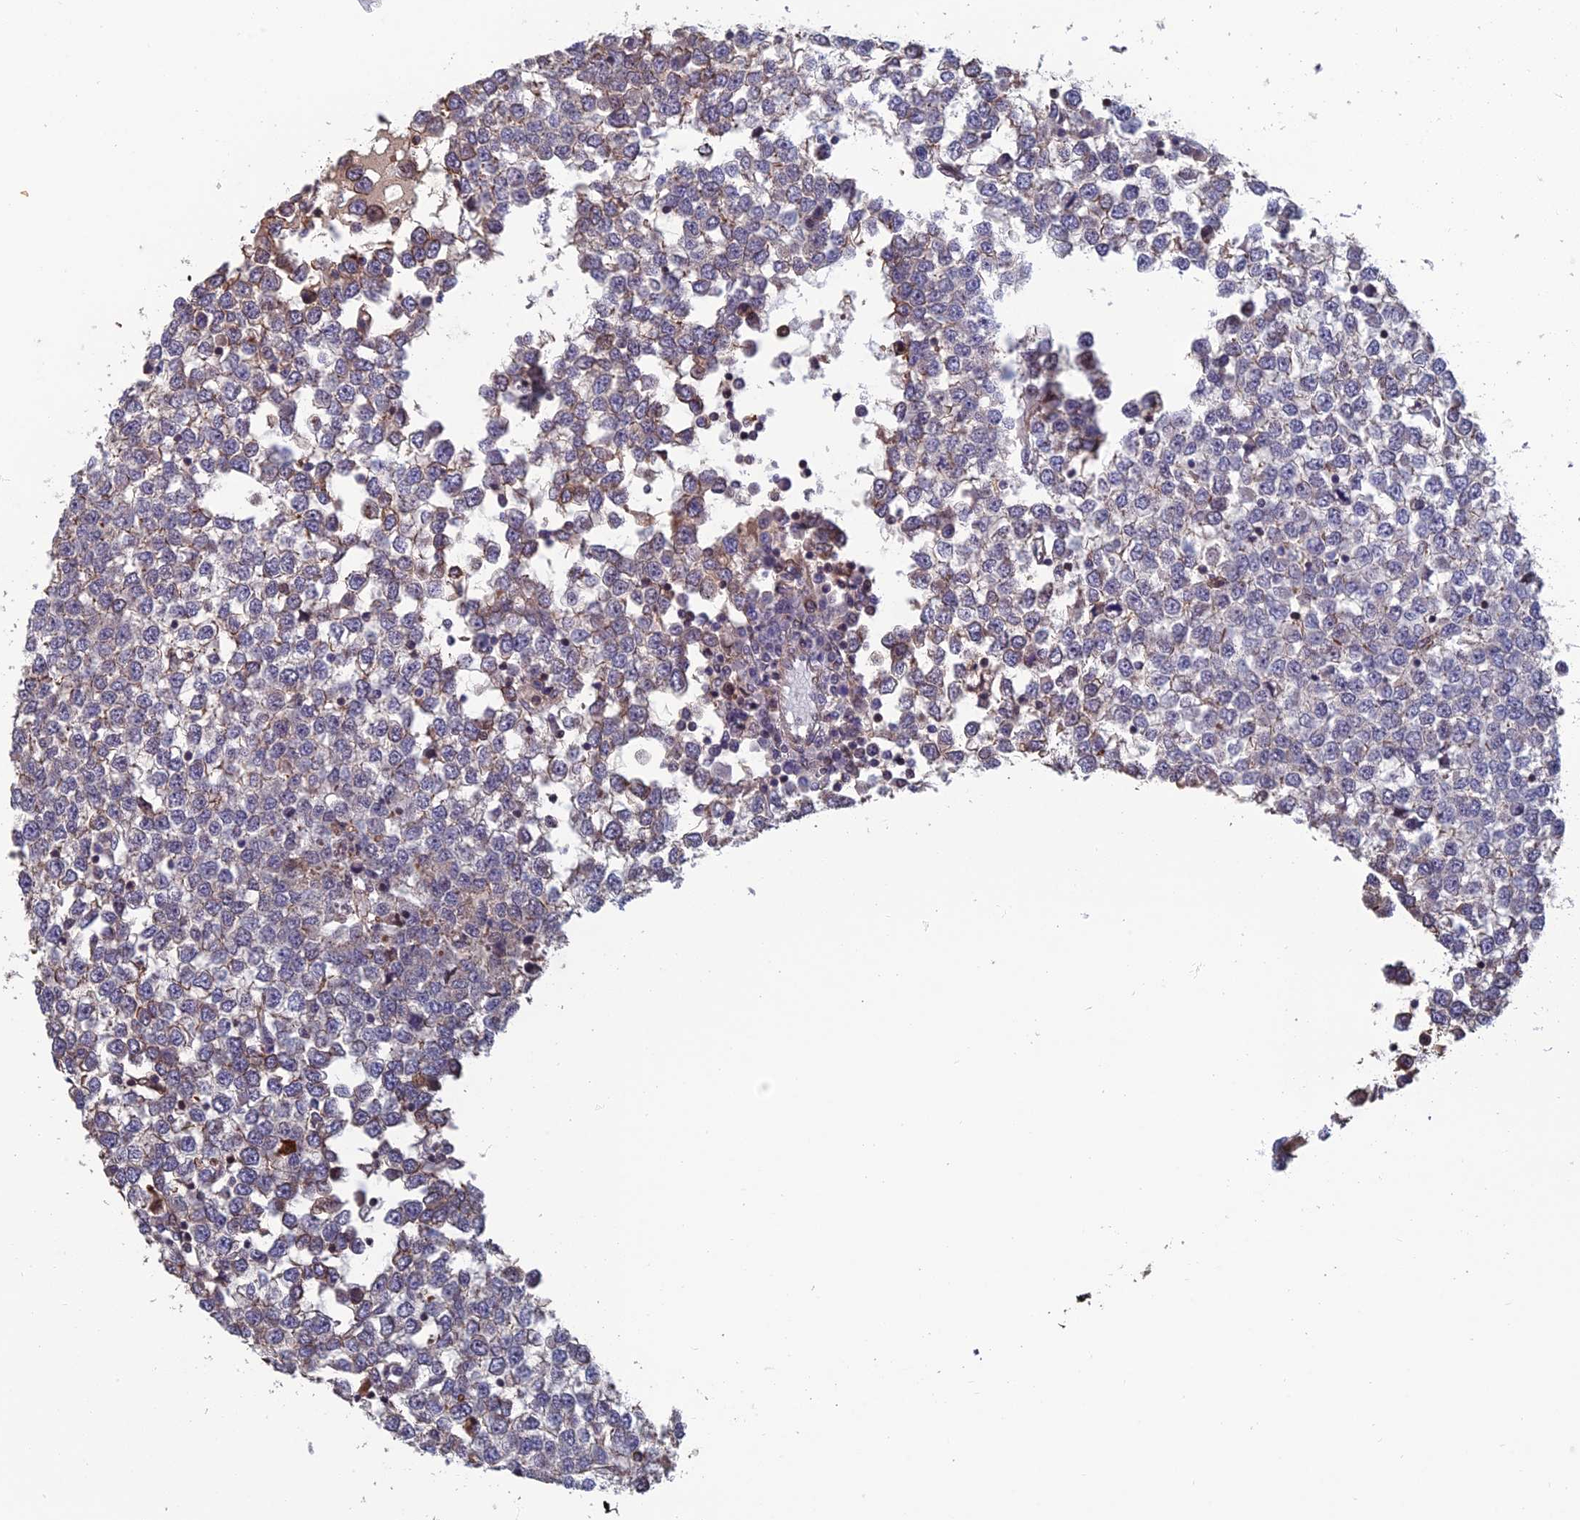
{"staining": {"intensity": "weak", "quantity": "25%-75%", "location": "cytoplasmic/membranous"}, "tissue": "testis cancer", "cell_type": "Tumor cells", "image_type": "cancer", "snomed": [{"axis": "morphology", "description": "Seminoma, NOS"}, {"axis": "topography", "description": "Testis"}], "caption": "The image demonstrates a brown stain indicating the presence of a protein in the cytoplasmic/membranous of tumor cells in testis seminoma. The protein of interest is stained brown, and the nuclei are stained in blue (DAB IHC with brightfield microscopy, high magnification).", "gene": "CCDC183", "patient": {"sex": "male", "age": 65}}